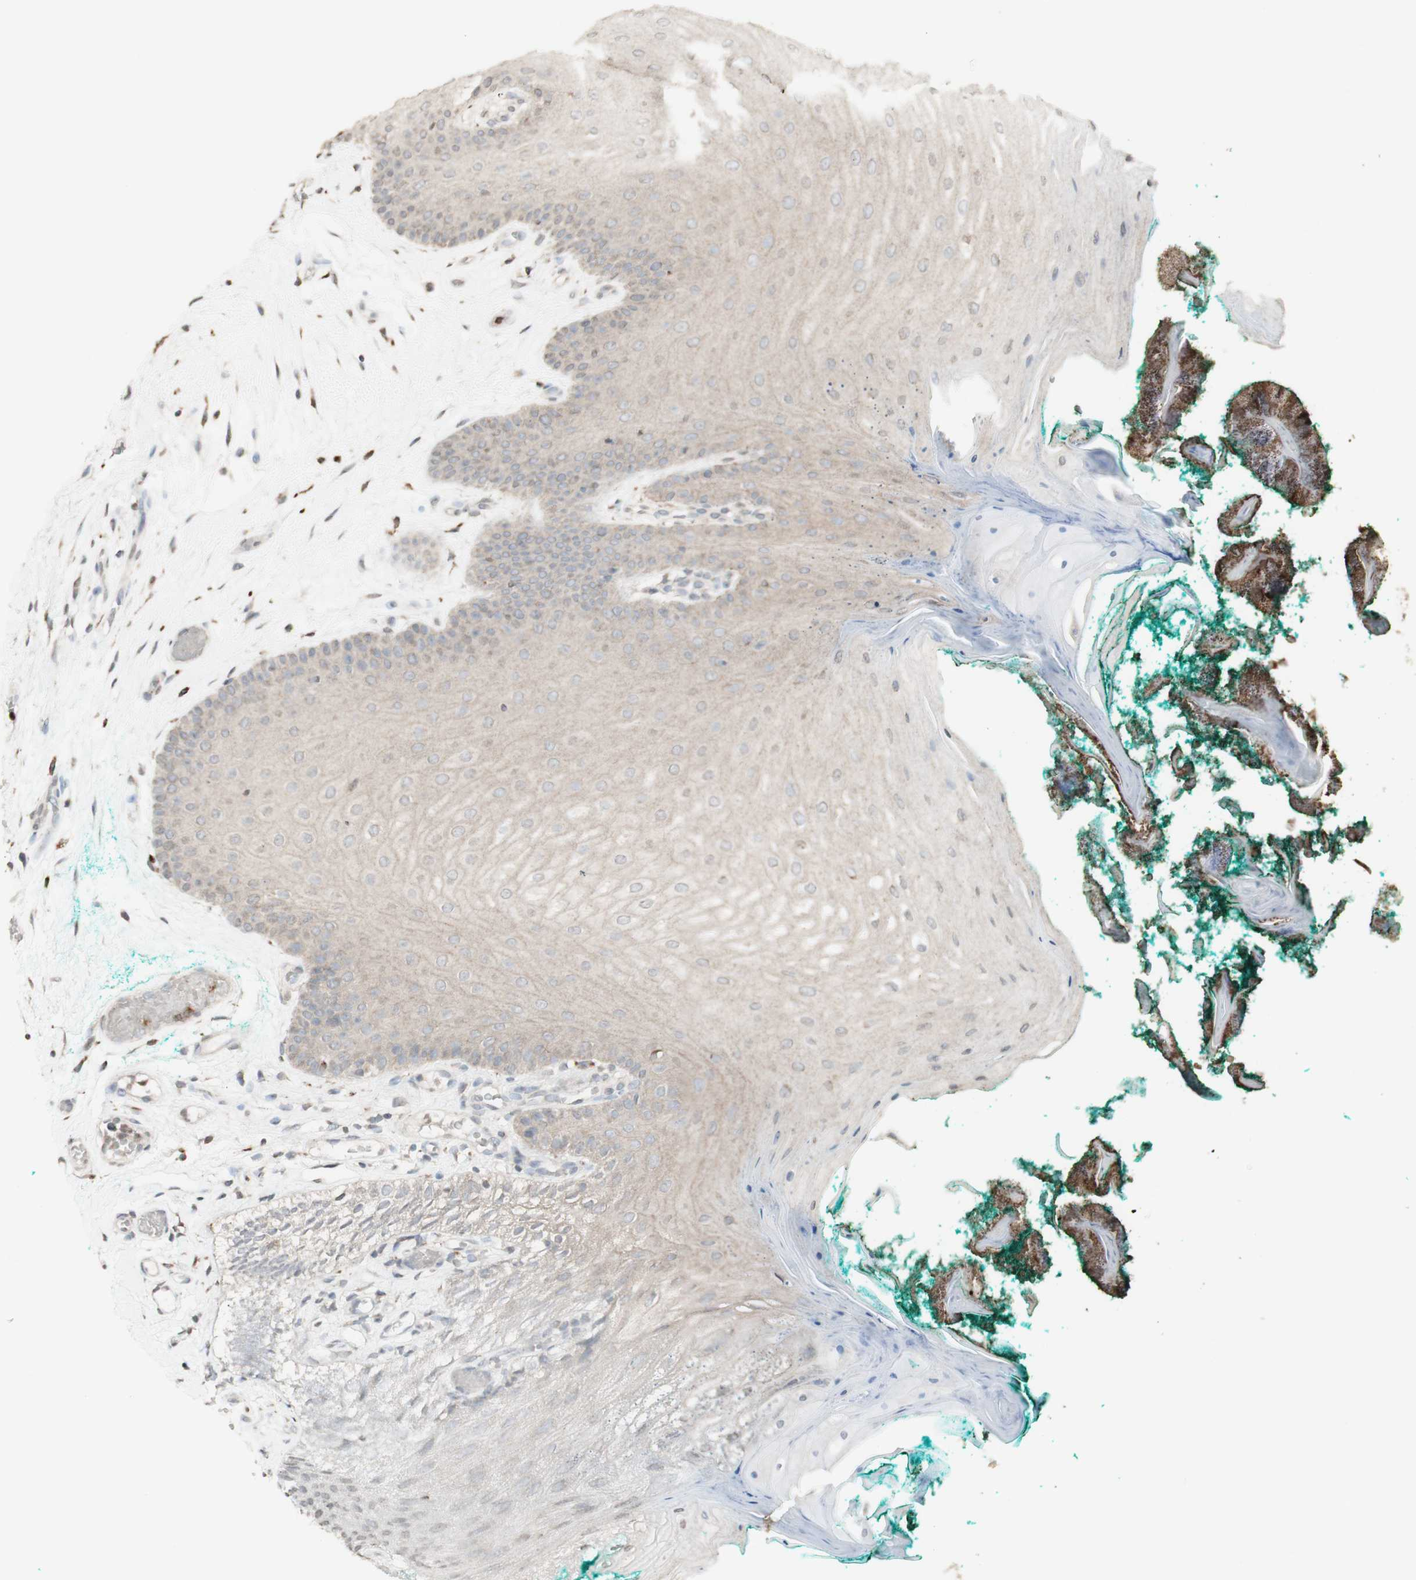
{"staining": {"intensity": "moderate", "quantity": "<25%", "location": "cytoplasmic/membranous"}, "tissue": "oral mucosa", "cell_type": "Squamous epithelial cells", "image_type": "normal", "snomed": [{"axis": "morphology", "description": "Normal tissue, NOS"}, {"axis": "topography", "description": "Skeletal muscle"}, {"axis": "topography", "description": "Oral tissue"}], "caption": "A micrograph showing moderate cytoplasmic/membranous expression in approximately <25% of squamous epithelial cells in normal oral mucosa, as visualized by brown immunohistochemical staining.", "gene": "ATP6V1E1", "patient": {"sex": "male", "age": 58}}